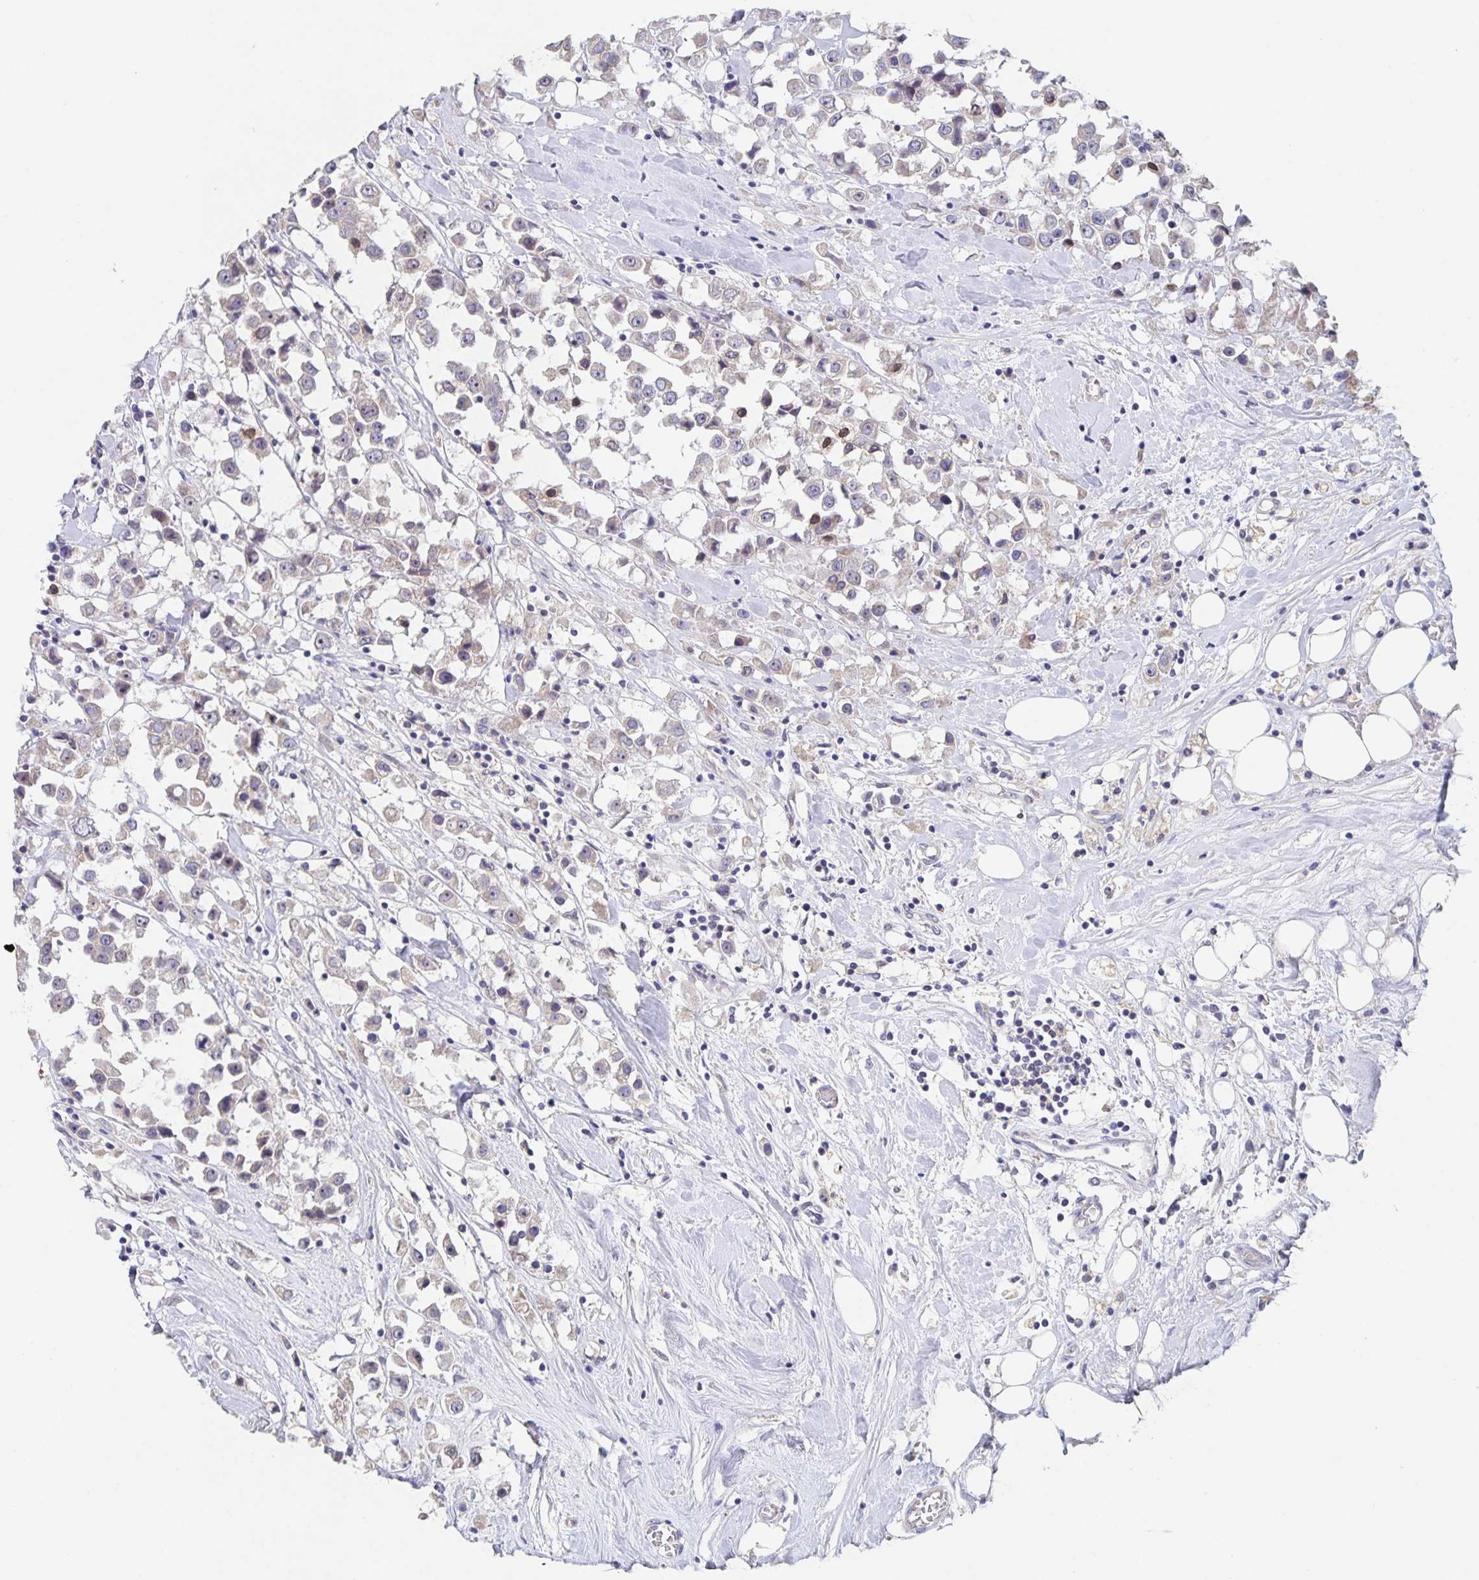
{"staining": {"intensity": "negative", "quantity": "none", "location": "none"}, "tissue": "breast cancer", "cell_type": "Tumor cells", "image_type": "cancer", "snomed": [{"axis": "morphology", "description": "Duct carcinoma"}, {"axis": "topography", "description": "Breast"}], "caption": "IHC of human breast cancer (intraductal carcinoma) displays no positivity in tumor cells. Brightfield microscopy of IHC stained with DAB (3,3'-diaminobenzidine) (brown) and hematoxylin (blue), captured at high magnification.", "gene": "CDC42BPG", "patient": {"sex": "female", "age": 61}}